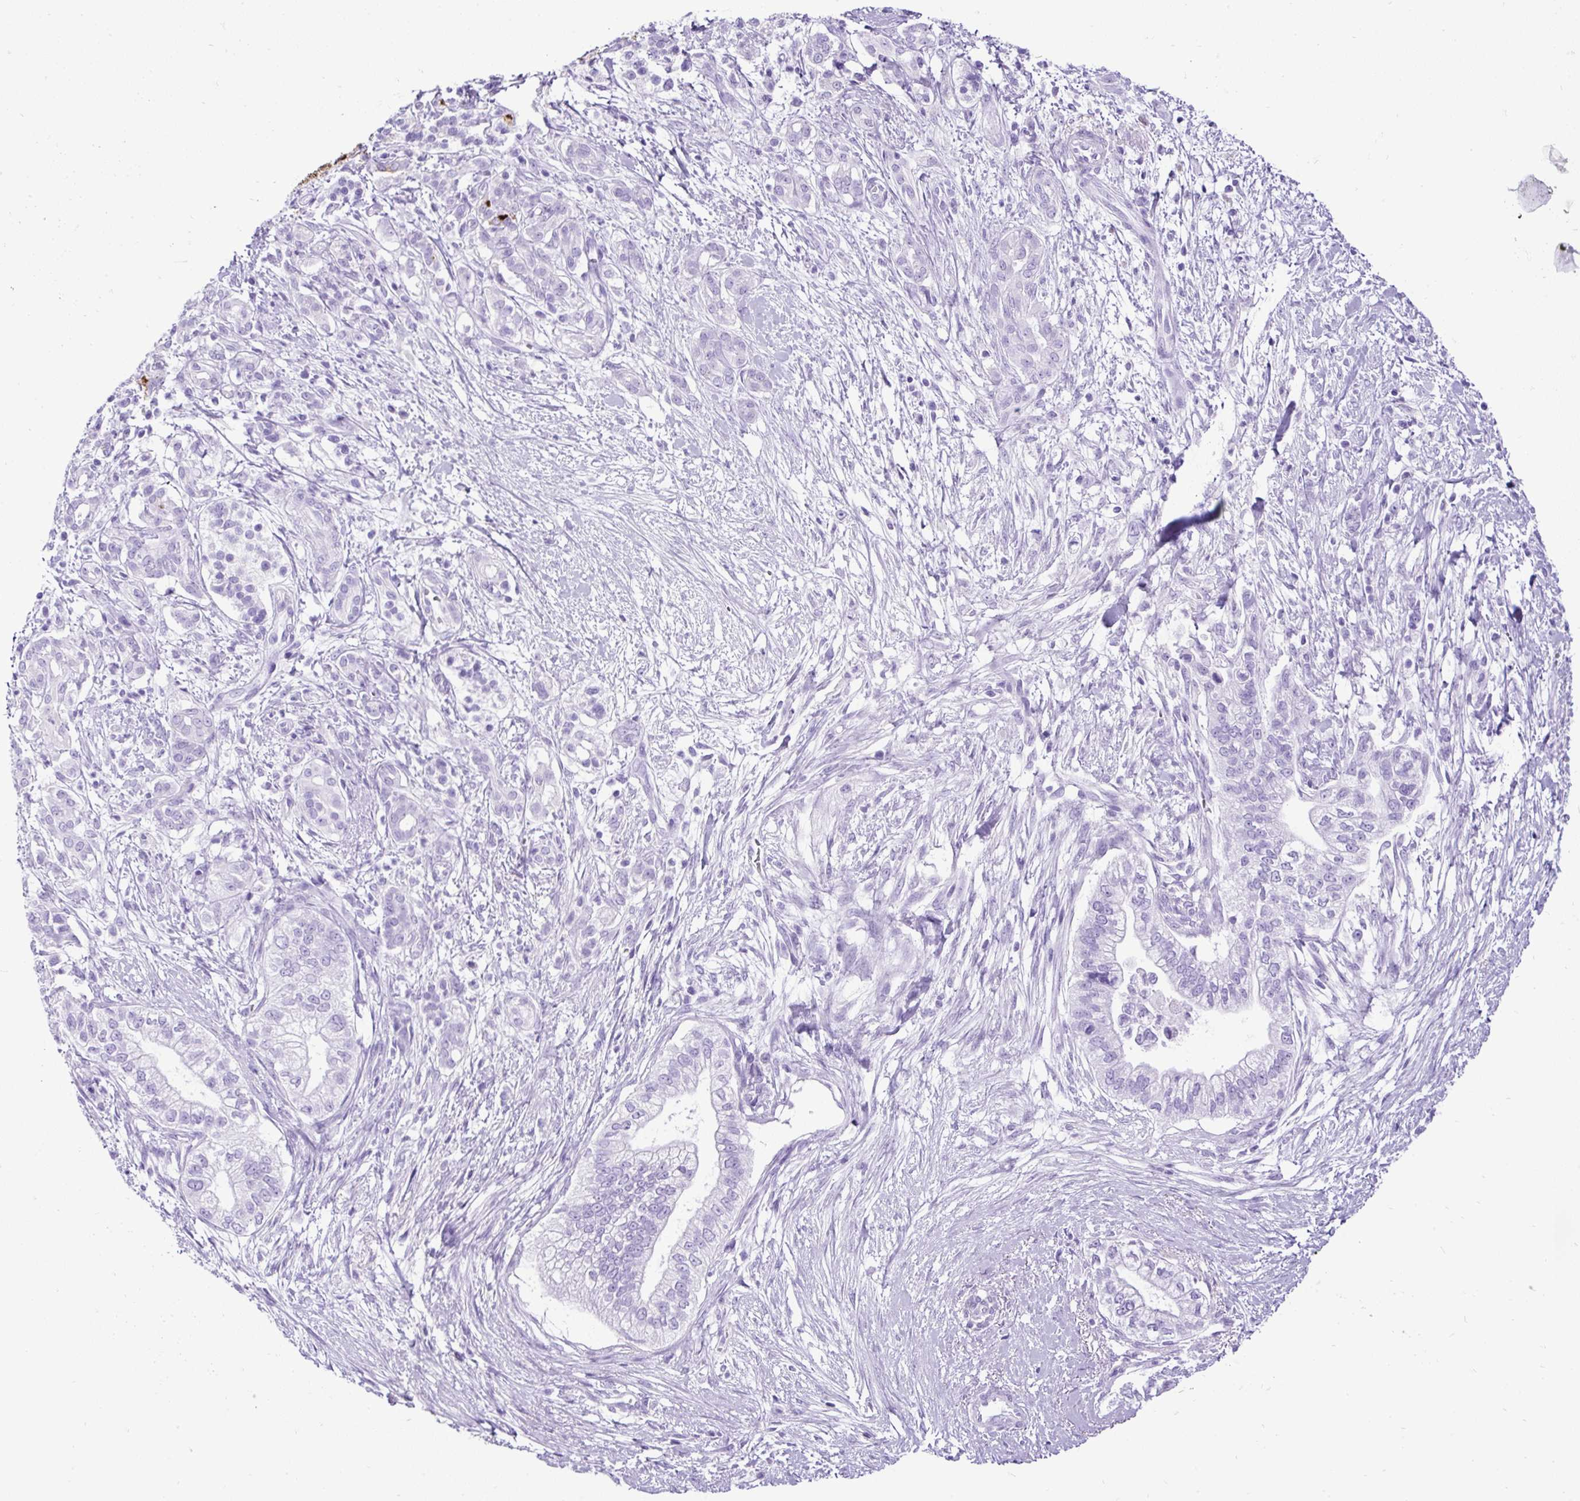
{"staining": {"intensity": "negative", "quantity": "none", "location": "none"}, "tissue": "pancreatic cancer", "cell_type": "Tumor cells", "image_type": "cancer", "snomed": [{"axis": "morphology", "description": "Adenocarcinoma, NOS"}, {"axis": "topography", "description": "Pancreas"}], "caption": "Immunohistochemistry (IHC) of human pancreatic cancer (adenocarcinoma) shows no staining in tumor cells. The staining is performed using DAB (3,3'-diaminobenzidine) brown chromogen with nuclei counter-stained in using hematoxylin.", "gene": "CEL", "patient": {"sex": "male", "age": 70}}